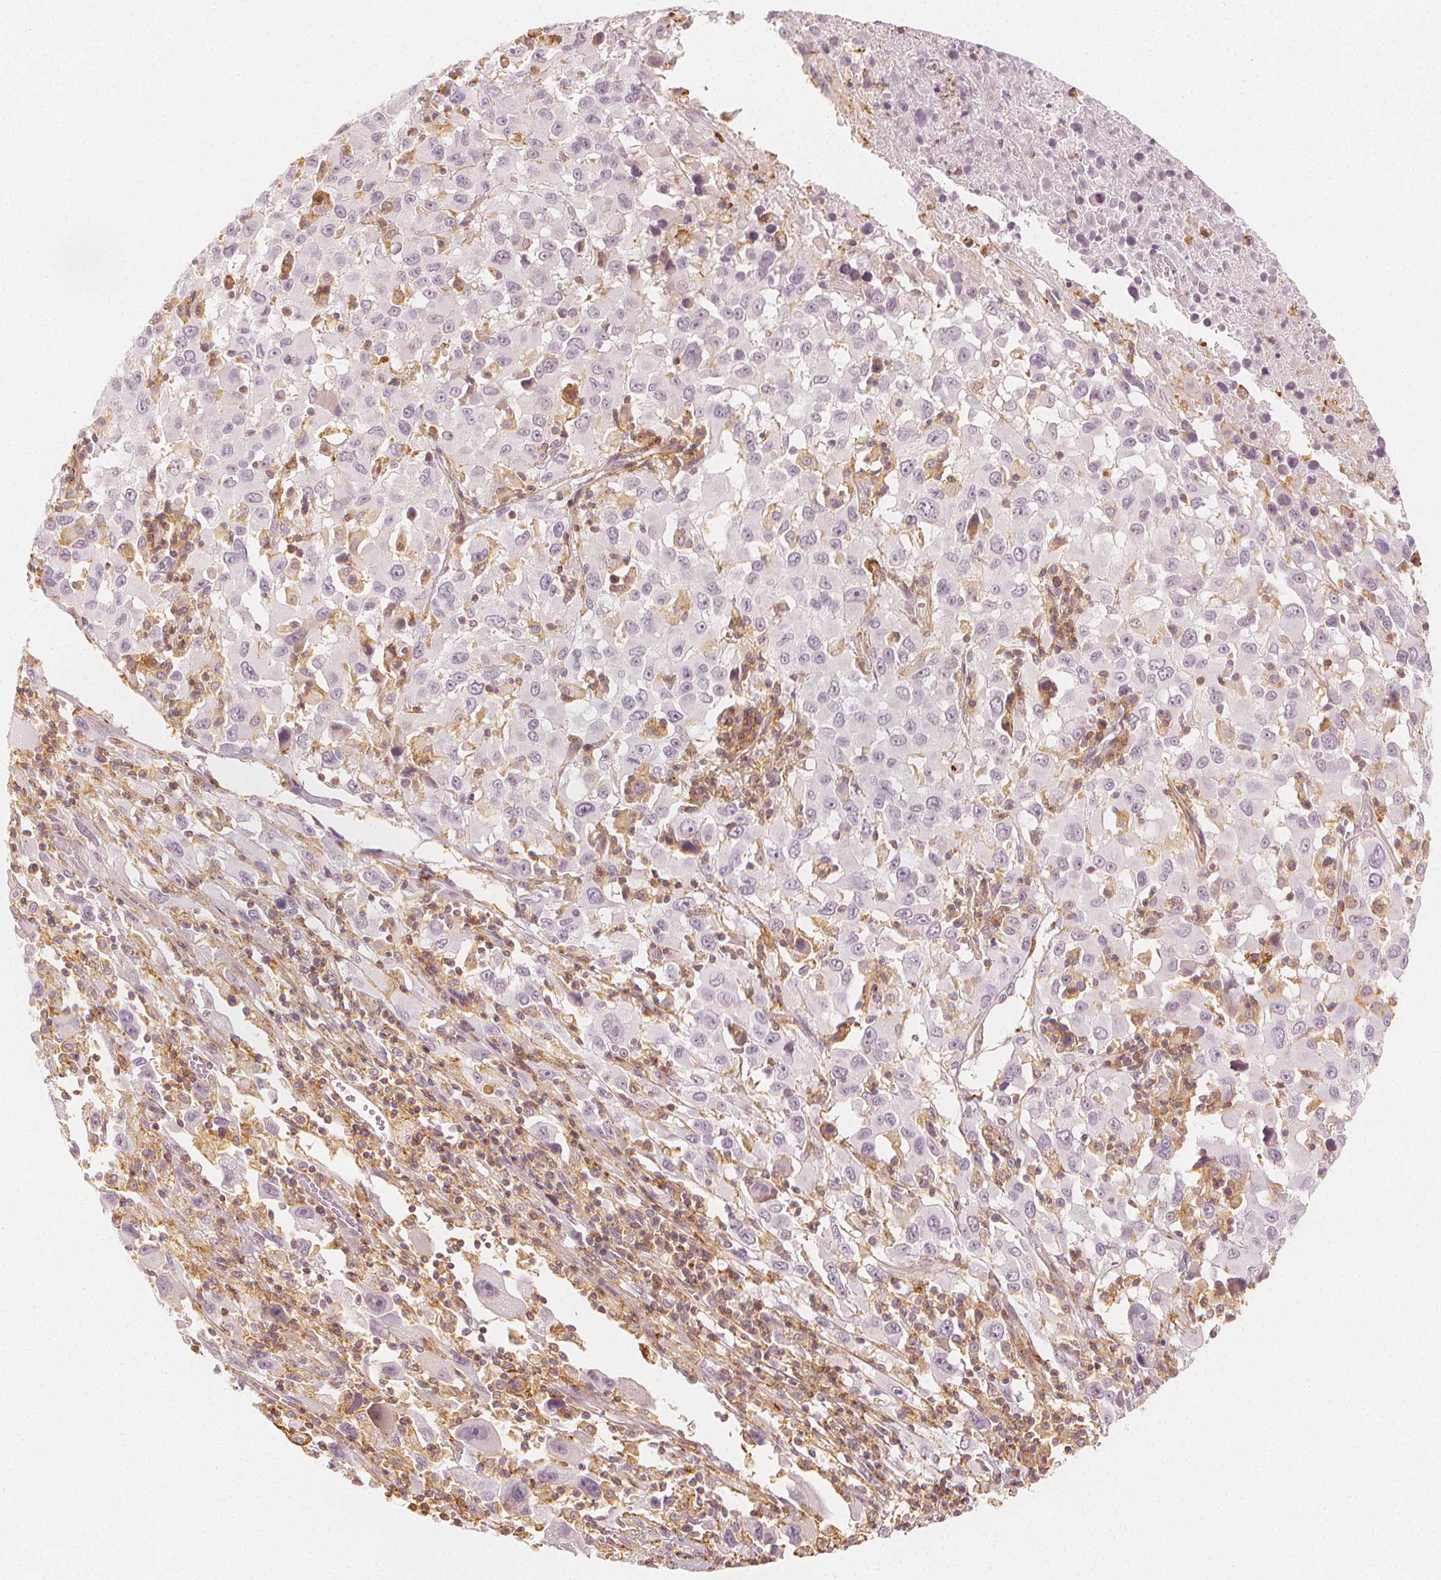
{"staining": {"intensity": "negative", "quantity": "none", "location": "none"}, "tissue": "melanoma", "cell_type": "Tumor cells", "image_type": "cancer", "snomed": [{"axis": "morphology", "description": "Malignant melanoma, Metastatic site"}, {"axis": "topography", "description": "Soft tissue"}], "caption": "Melanoma was stained to show a protein in brown. There is no significant positivity in tumor cells.", "gene": "ARHGAP26", "patient": {"sex": "male", "age": 50}}